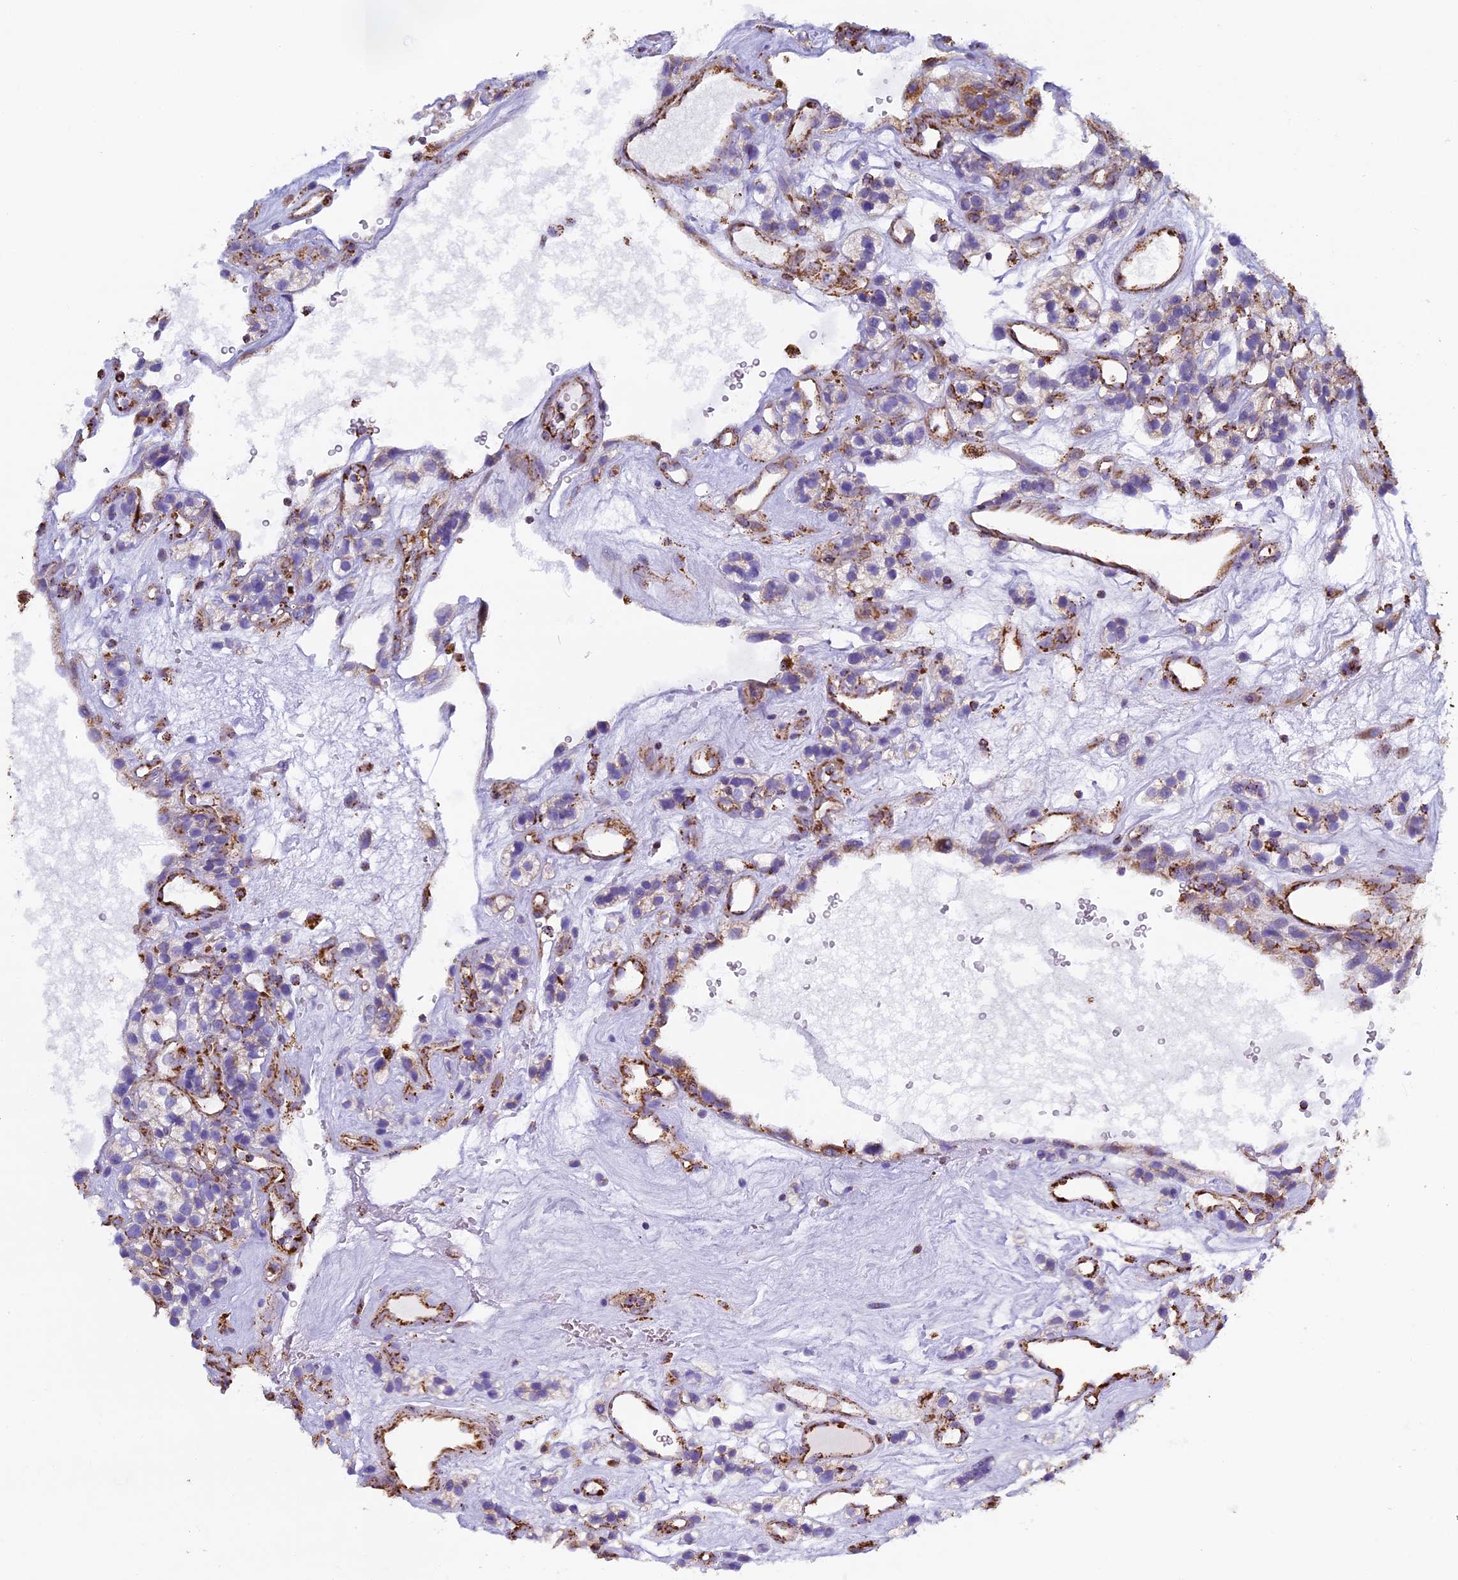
{"staining": {"intensity": "moderate", "quantity": "25%-75%", "location": "cytoplasmic/membranous"}, "tissue": "renal cancer", "cell_type": "Tumor cells", "image_type": "cancer", "snomed": [{"axis": "morphology", "description": "Adenocarcinoma, NOS"}, {"axis": "topography", "description": "Kidney"}], "caption": "DAB (3,3'-diaminobenzidine) immunohistochemical staining of human renal cancer (adenocarcinoma) shows moderate cytoplasmic/membranous protein expression in about 25%-75% of tumor cells.", "gene": "STK17A", "patient": {"sex": "female", "age": 57}}